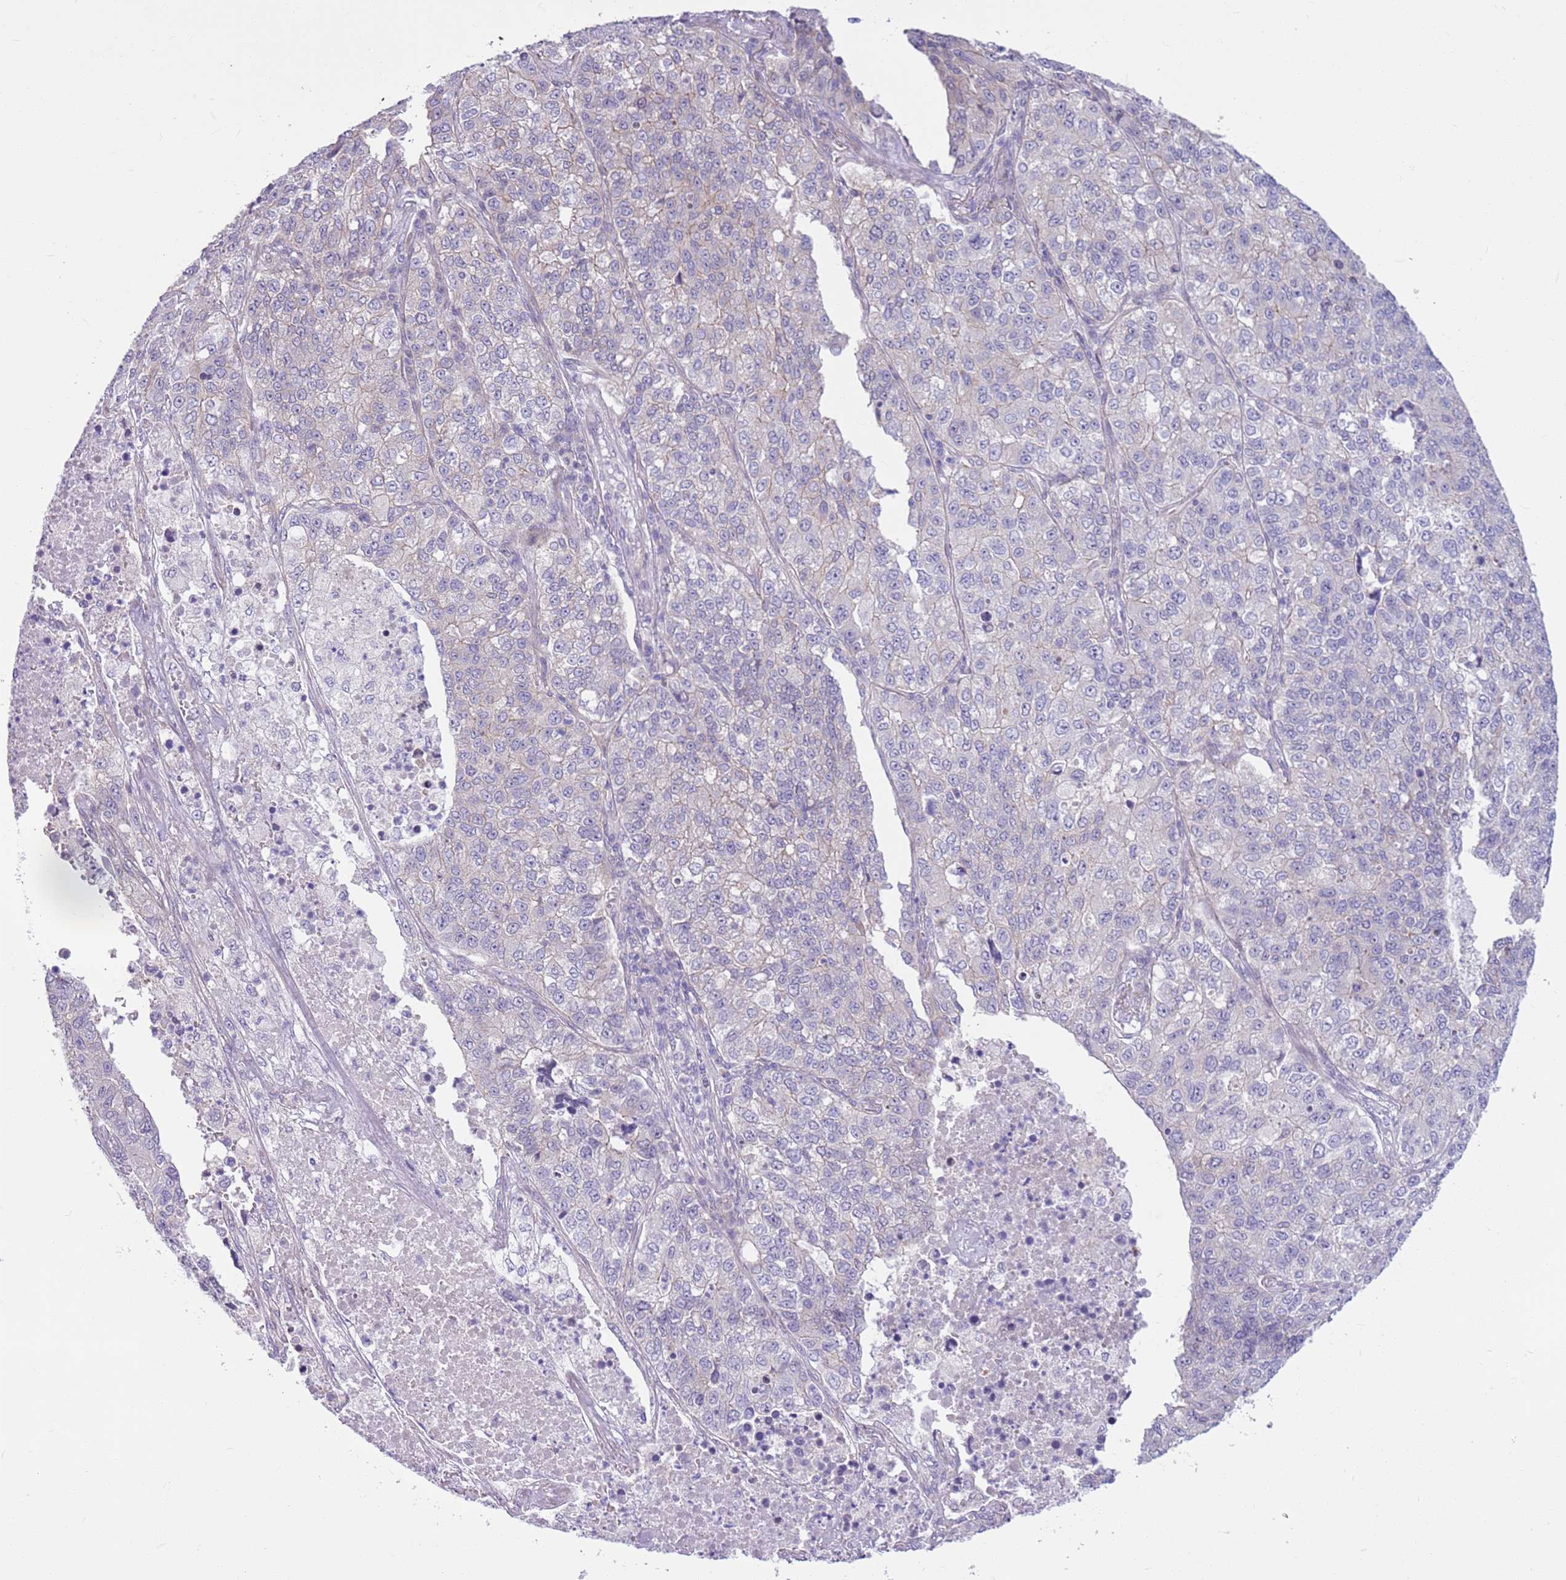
{"staining": {"intensity": "negative", "quantity": "none", "location": "none"}, "tissue": "lung cancer", "cell_type": "Tumor cells", "image_type": "cancer", "snomed": [{"axis": "morphology", "description": "Adenocarcinoma, NOS"}, {"axis": "topography", "description": "Lung"}], "caption": "Human lung adenocarcinoma stained for a protein using immunohistochemistry exhibits no staining in tumor cells.", "gene": "PARP8", "patient": {"sex": "male", "age": 49}}